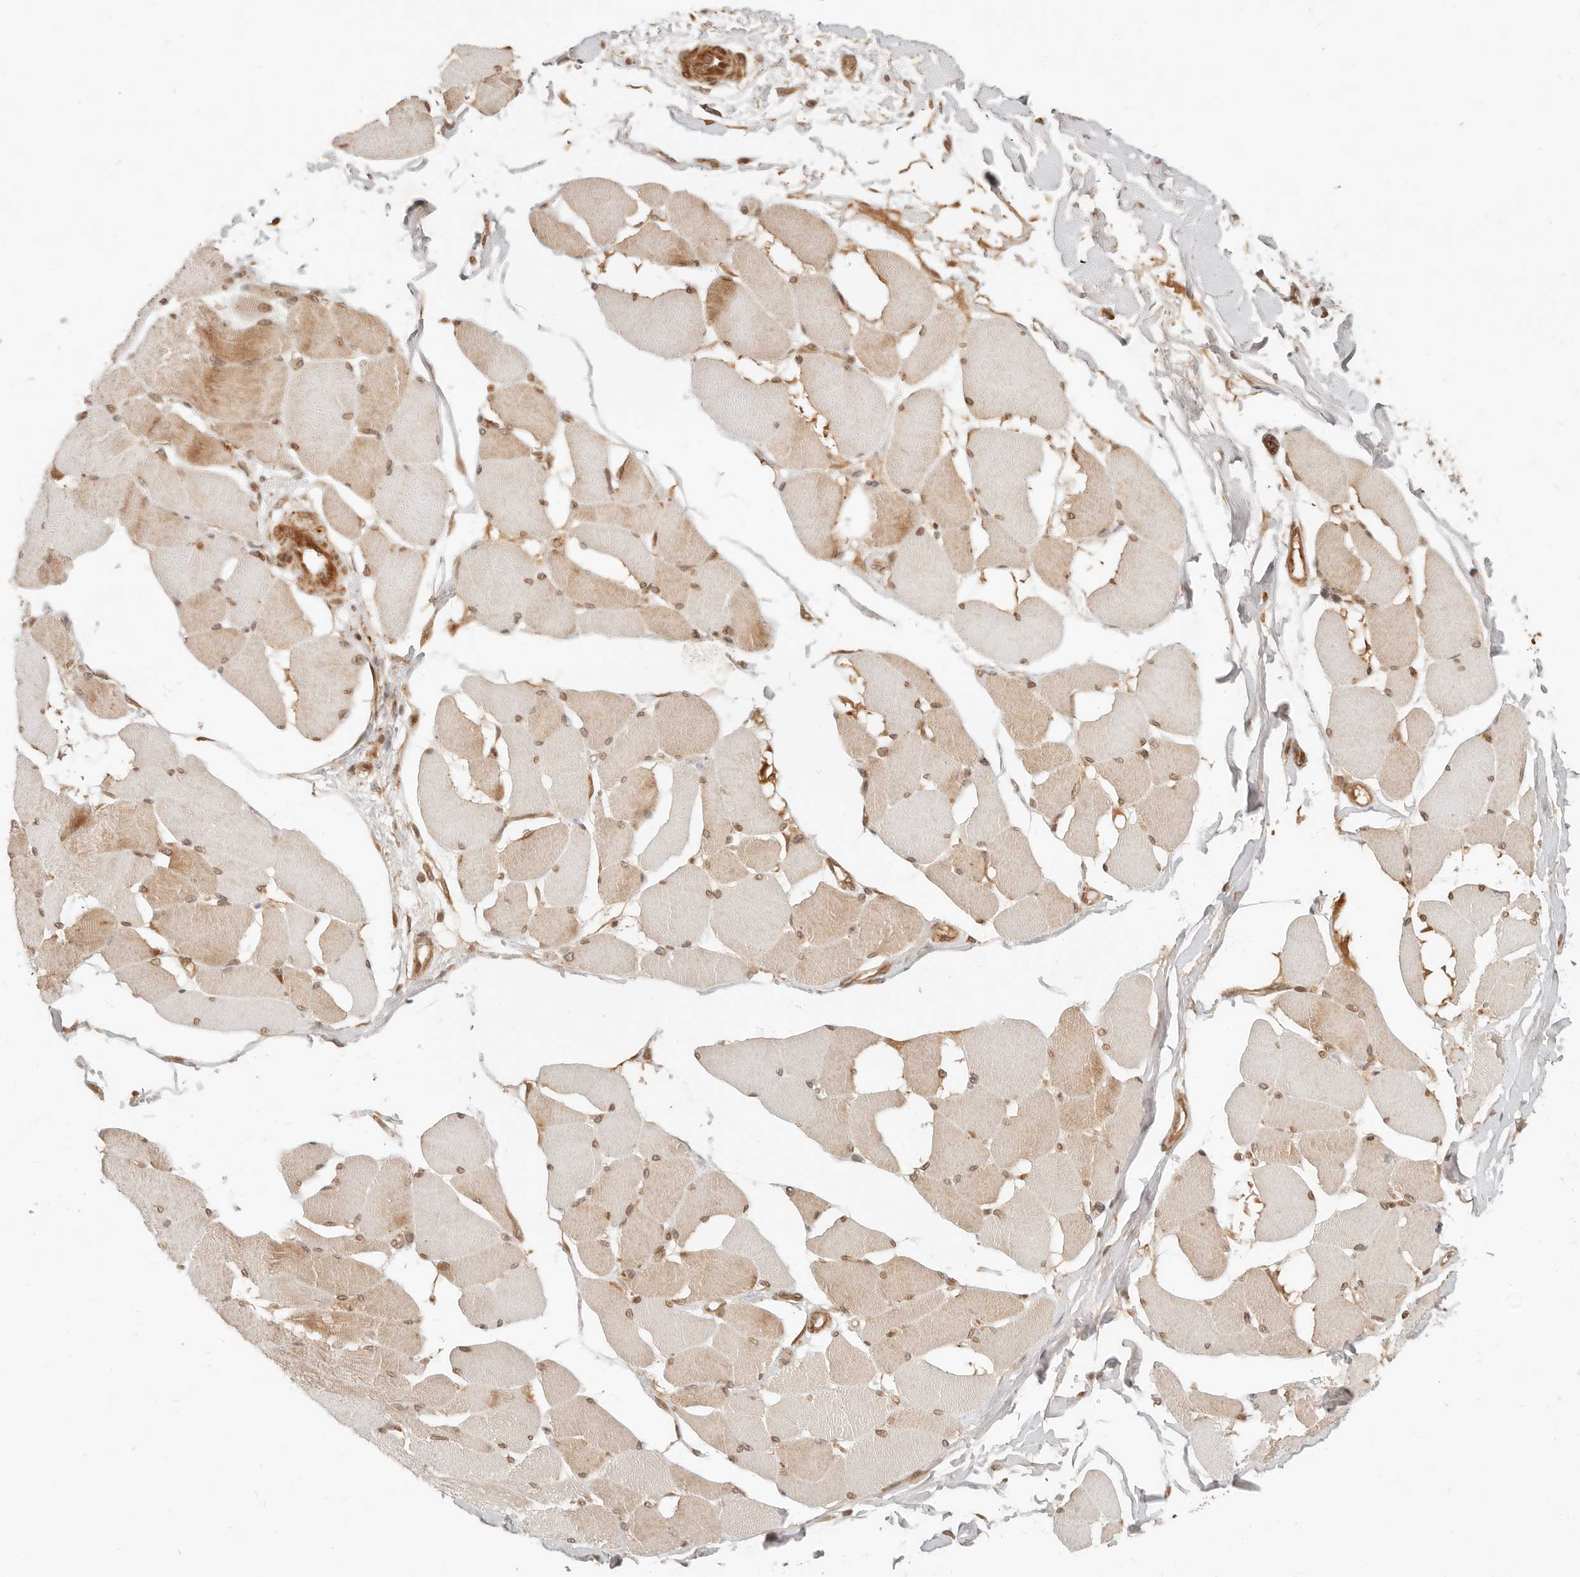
{"staining": {"intensity": "moderate", "quantity": ">75%", "location": "cytoplasmic/membranous,nuclear"}, "tissue": "skeletal muscle", "cell_type": "Myocytes", "image_type": "normal", "snomed": [{"axis": "morphology", "description": "Normal tissue, NOS"}, {"axis": "topography", "description": "Skin"}, {"axis": "topography", "description": "Skeletal muscle"}], "caption": "Brown immunohistochemical staining in benign skeletal muscle demonstrates moderate cytoplasmic/membranous,nuclear staining in about >75% of myocytes.", "gene": "BAALC", "patient": {"sex": "male", "age": 83}}